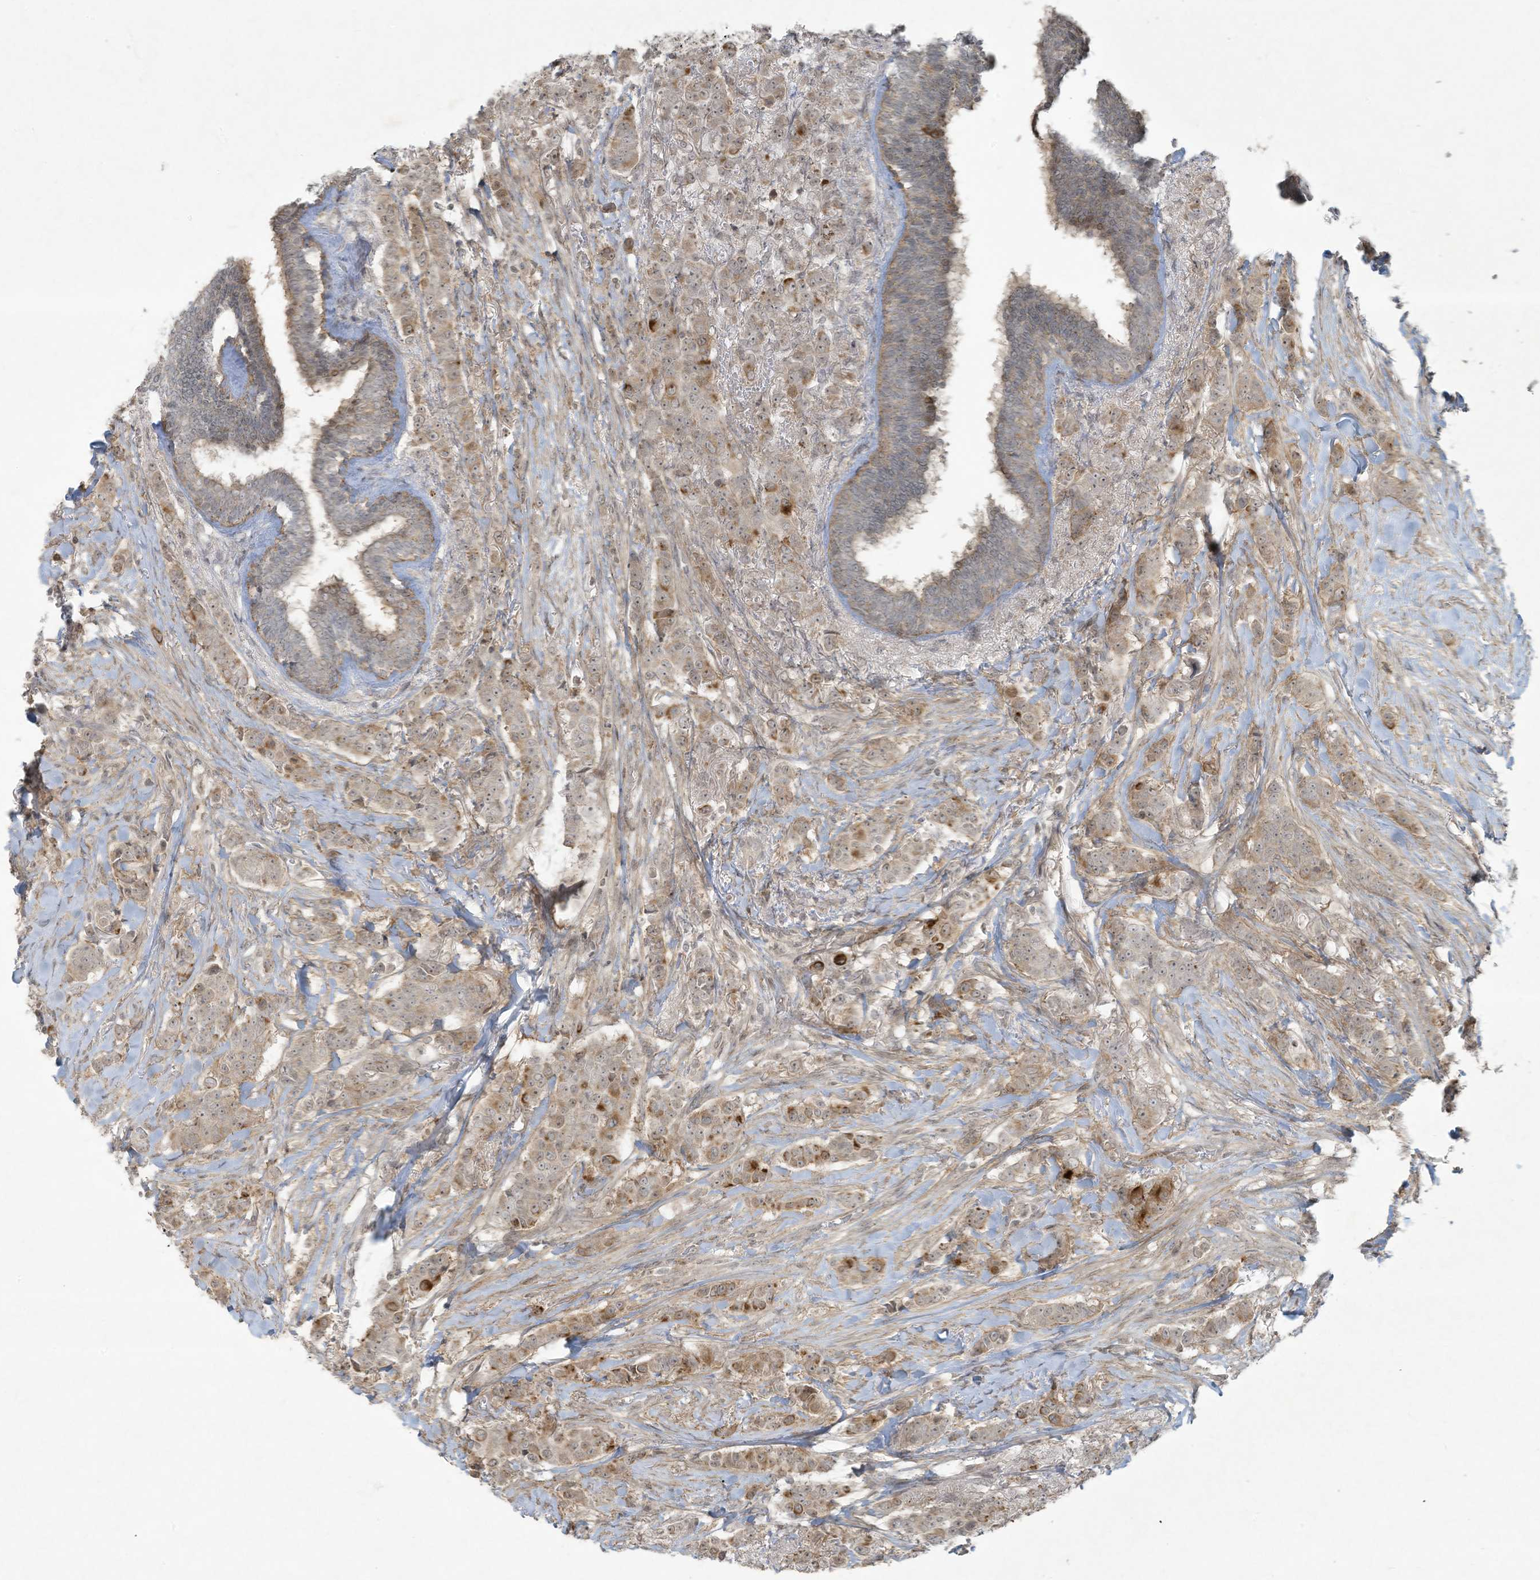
{"staining": {"intensity": "moderate", "quantity": "<25%", "location": "cytoplasmic/membranous"}, "tissue": "breast cancer", "cell_type": "Tumor cells", "image_type": "cancer", "snomed": [{"axis": "morphology", "description": "Duct carcinoma"}, {"axis": "topography", "description": "Breast"}], "caption": "Protein expression by IHC displays moderate cytoplasmic/membranous staining in about <25% of tumor cells in intraductal carcinoma (breast). (DAB (3,3'-diaminobenzidine) IHC, brown staining for protein, blue staining for nuclei).", "gene": "ZNF263", "patient": {"sex": "female", "age": 40}}